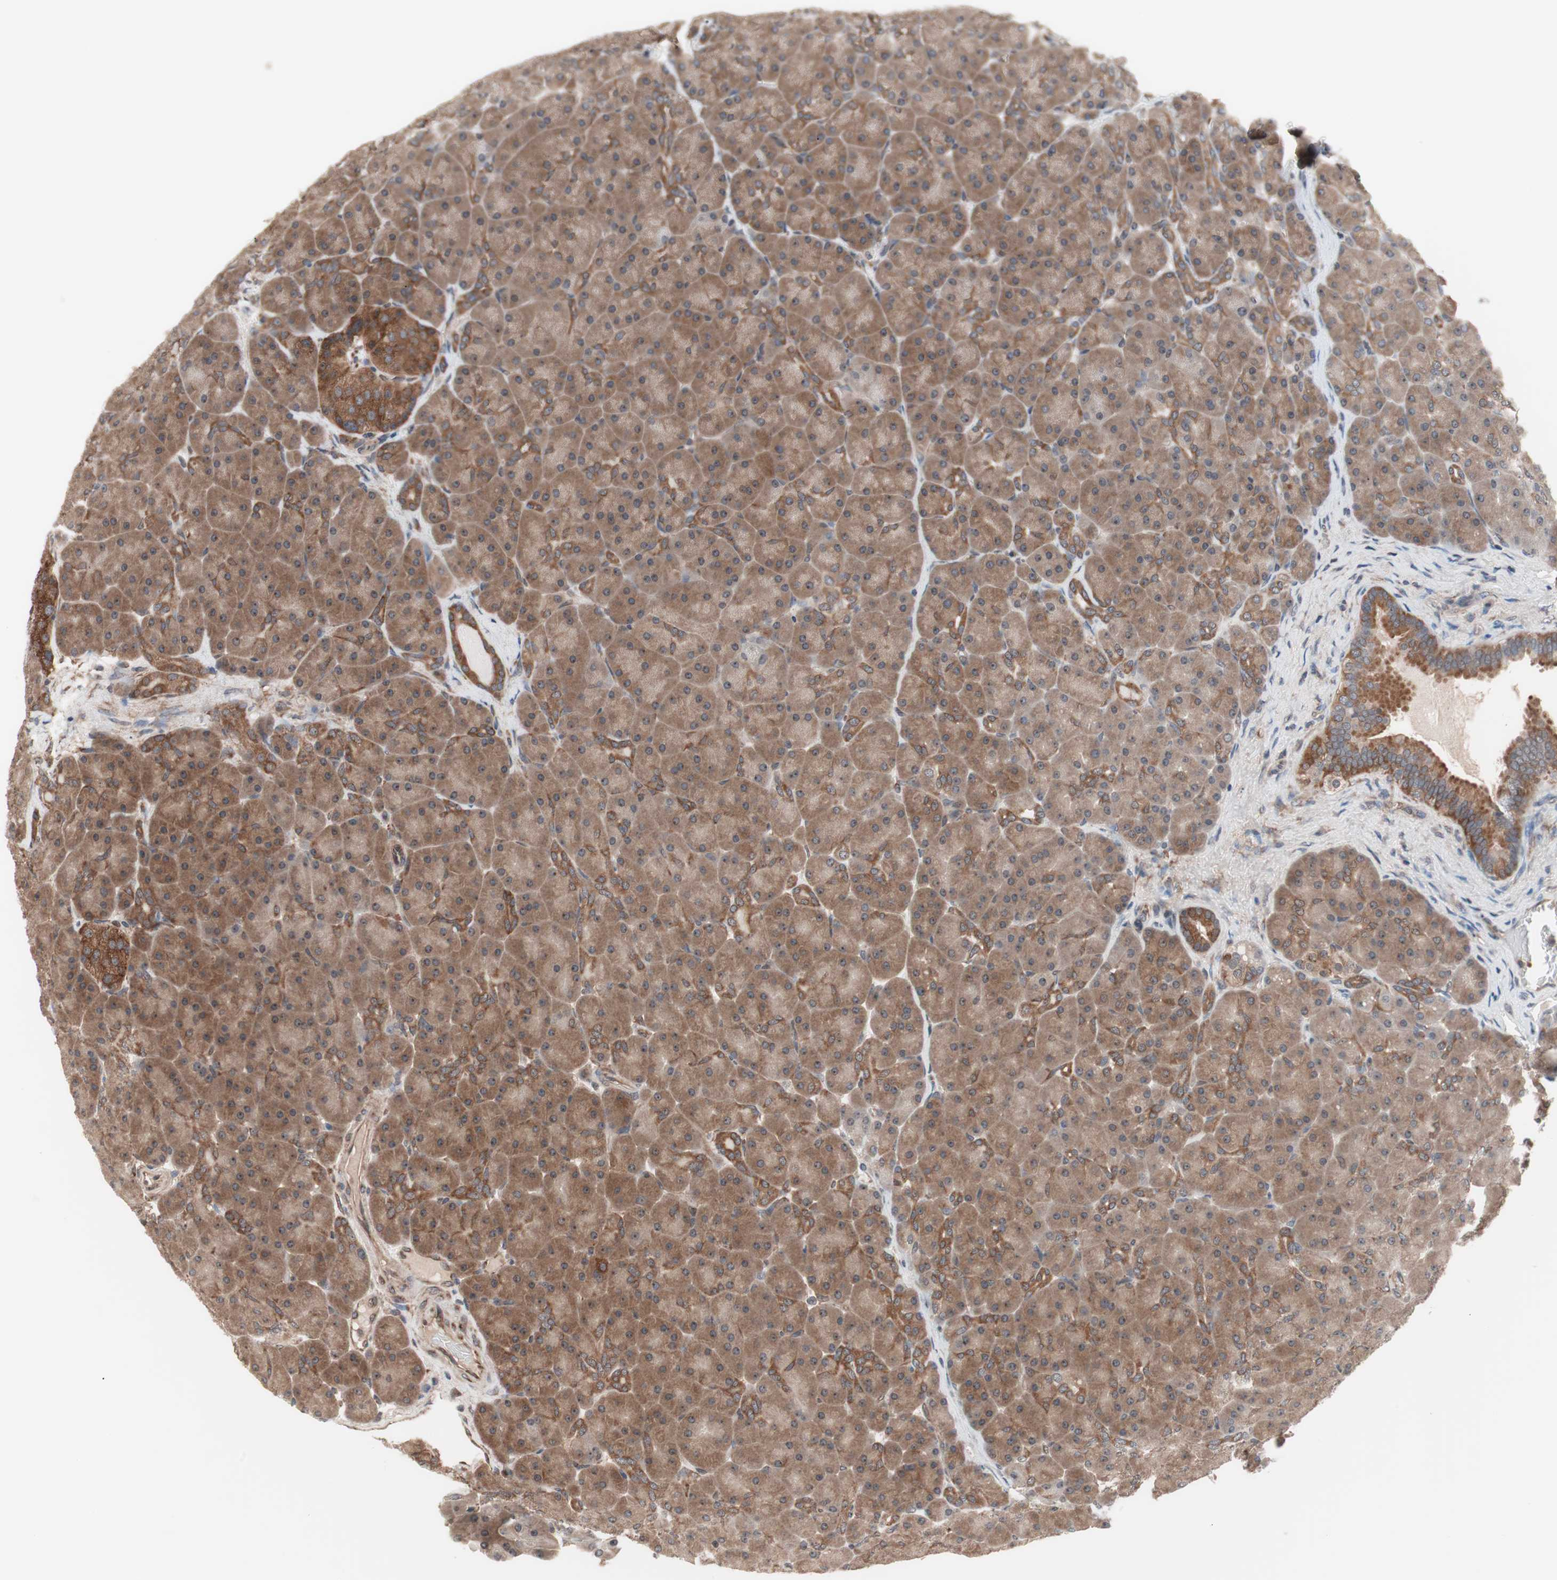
{"staining": {"intensity": "weak", "quantity": ">75%", "location": "cytoplasmic/membranous"}, "tissue": "pancreas", "cell_type": "Exocrine glandular cells", "image_type": "normal", "snomed": [{"axis": "morphology", "description": "Normal tissue, NOS"}, {"axis": "topography", "description": "Pancreas"}], "caption": "Immunohistochemistry staining of normal pancreas, which demonstrates low levels of weak cytoplasmic/membranous staining in approximately >75% of exocrine glandular cells indicating weak cytoplasmic/membranous protein expression. The staining was performed using DAB (3,3'-diaminobenzidine) (brown) for protein detection and nuclei were counterstained in hematoxylin (blue).", "gene": "IRS1", "patient": {"sex": "male", "age": 66}}